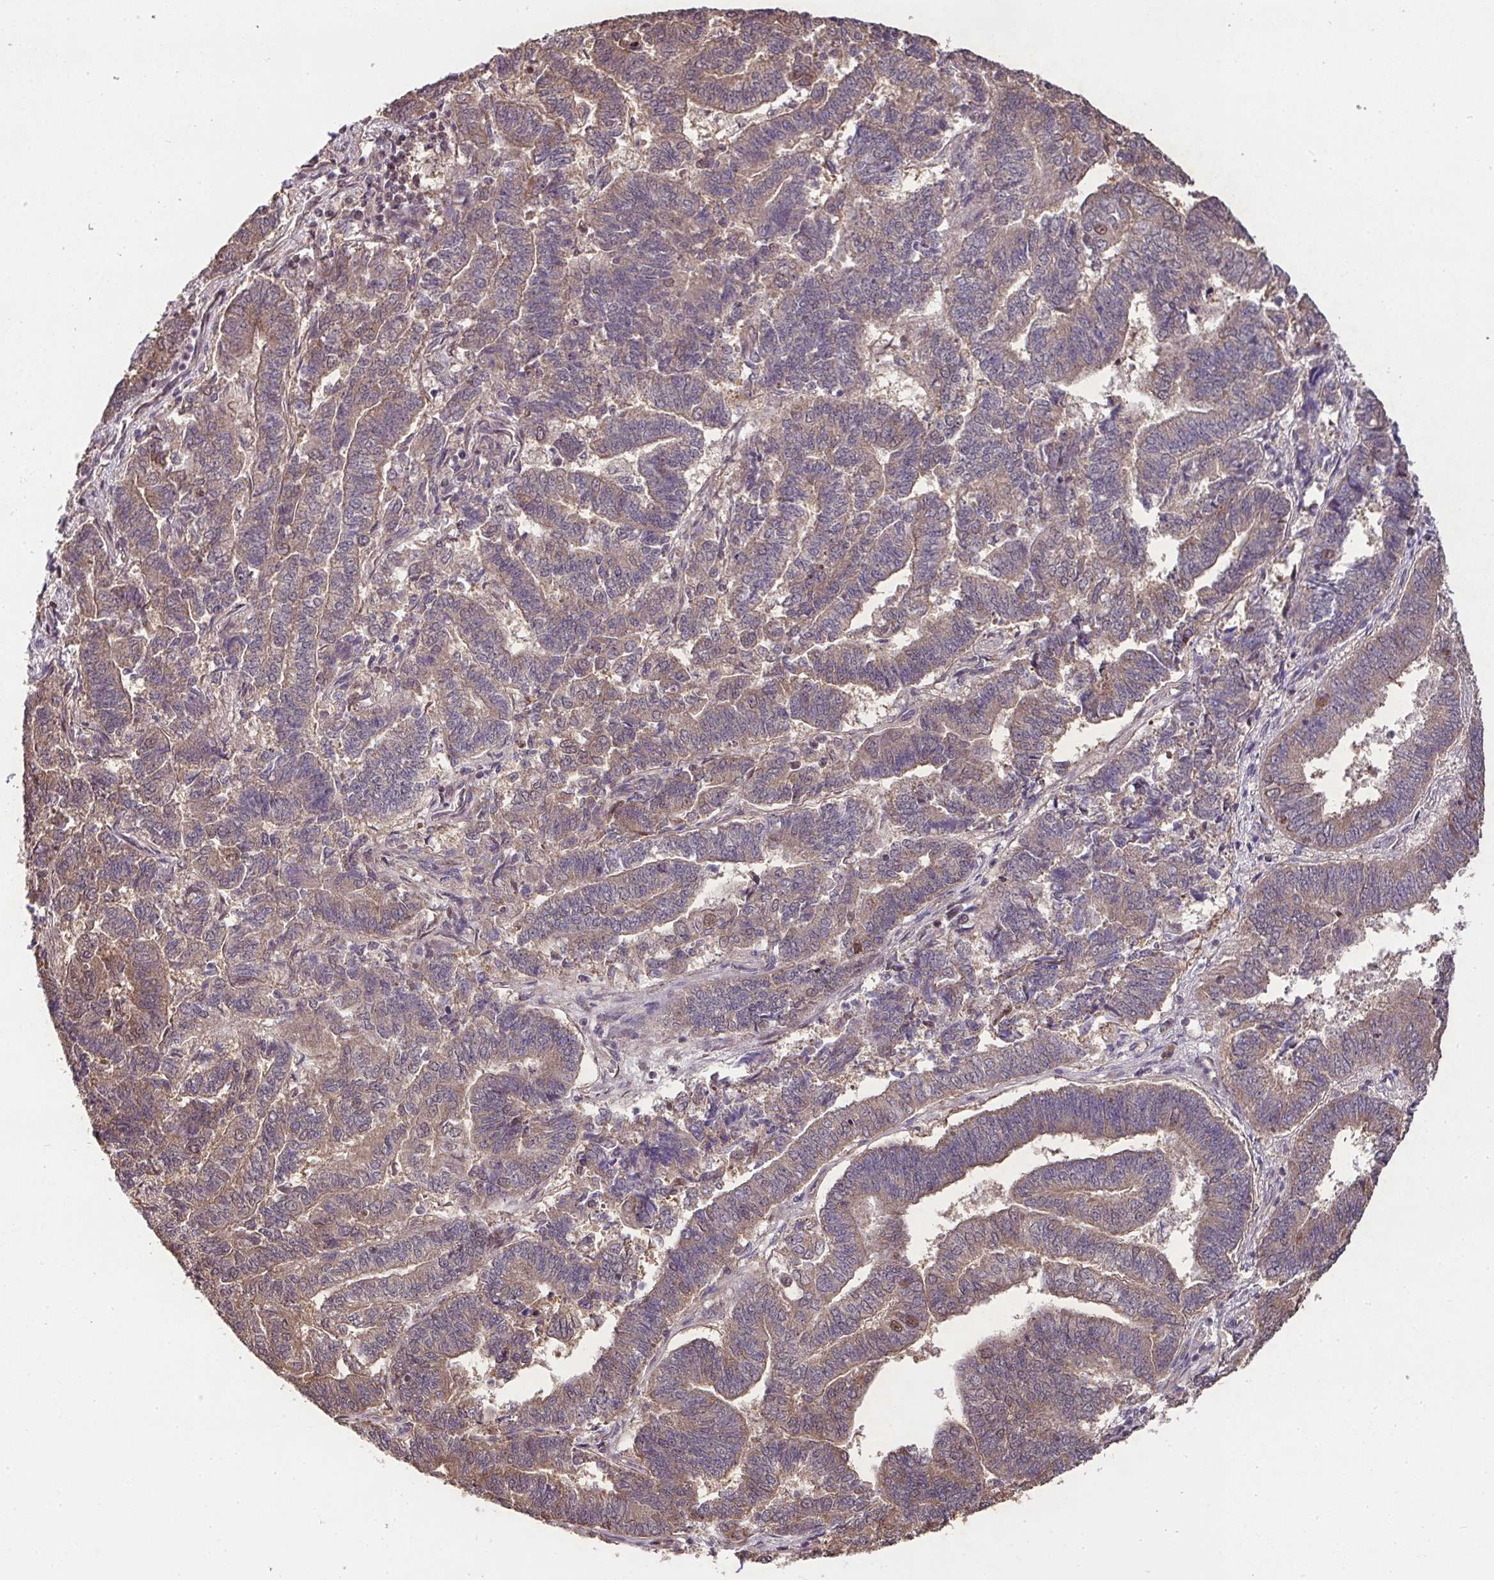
{"staining": {"intensity": "moderate", "quantity": "25%-75%", "location": "cytoplasmic/membranous"}, "tissue": "endometrial cancer", "cell_type": "Tumor cells", "image_type": "cancer", "snomed": [{"axis": "morphology", "description": "Adenocarcinoma, NOS"}, {"axis": "topography", "description": "Endometrium"}], "caption": "Approximately 25%-75% of tumor cells in human endometrial cancer display moderate cytoplasmic/membranous protein positivity as visualized by brown immunohistochemical staining.", "gene": "PLK1", "patient": {"sex": "female", "age": 72}}